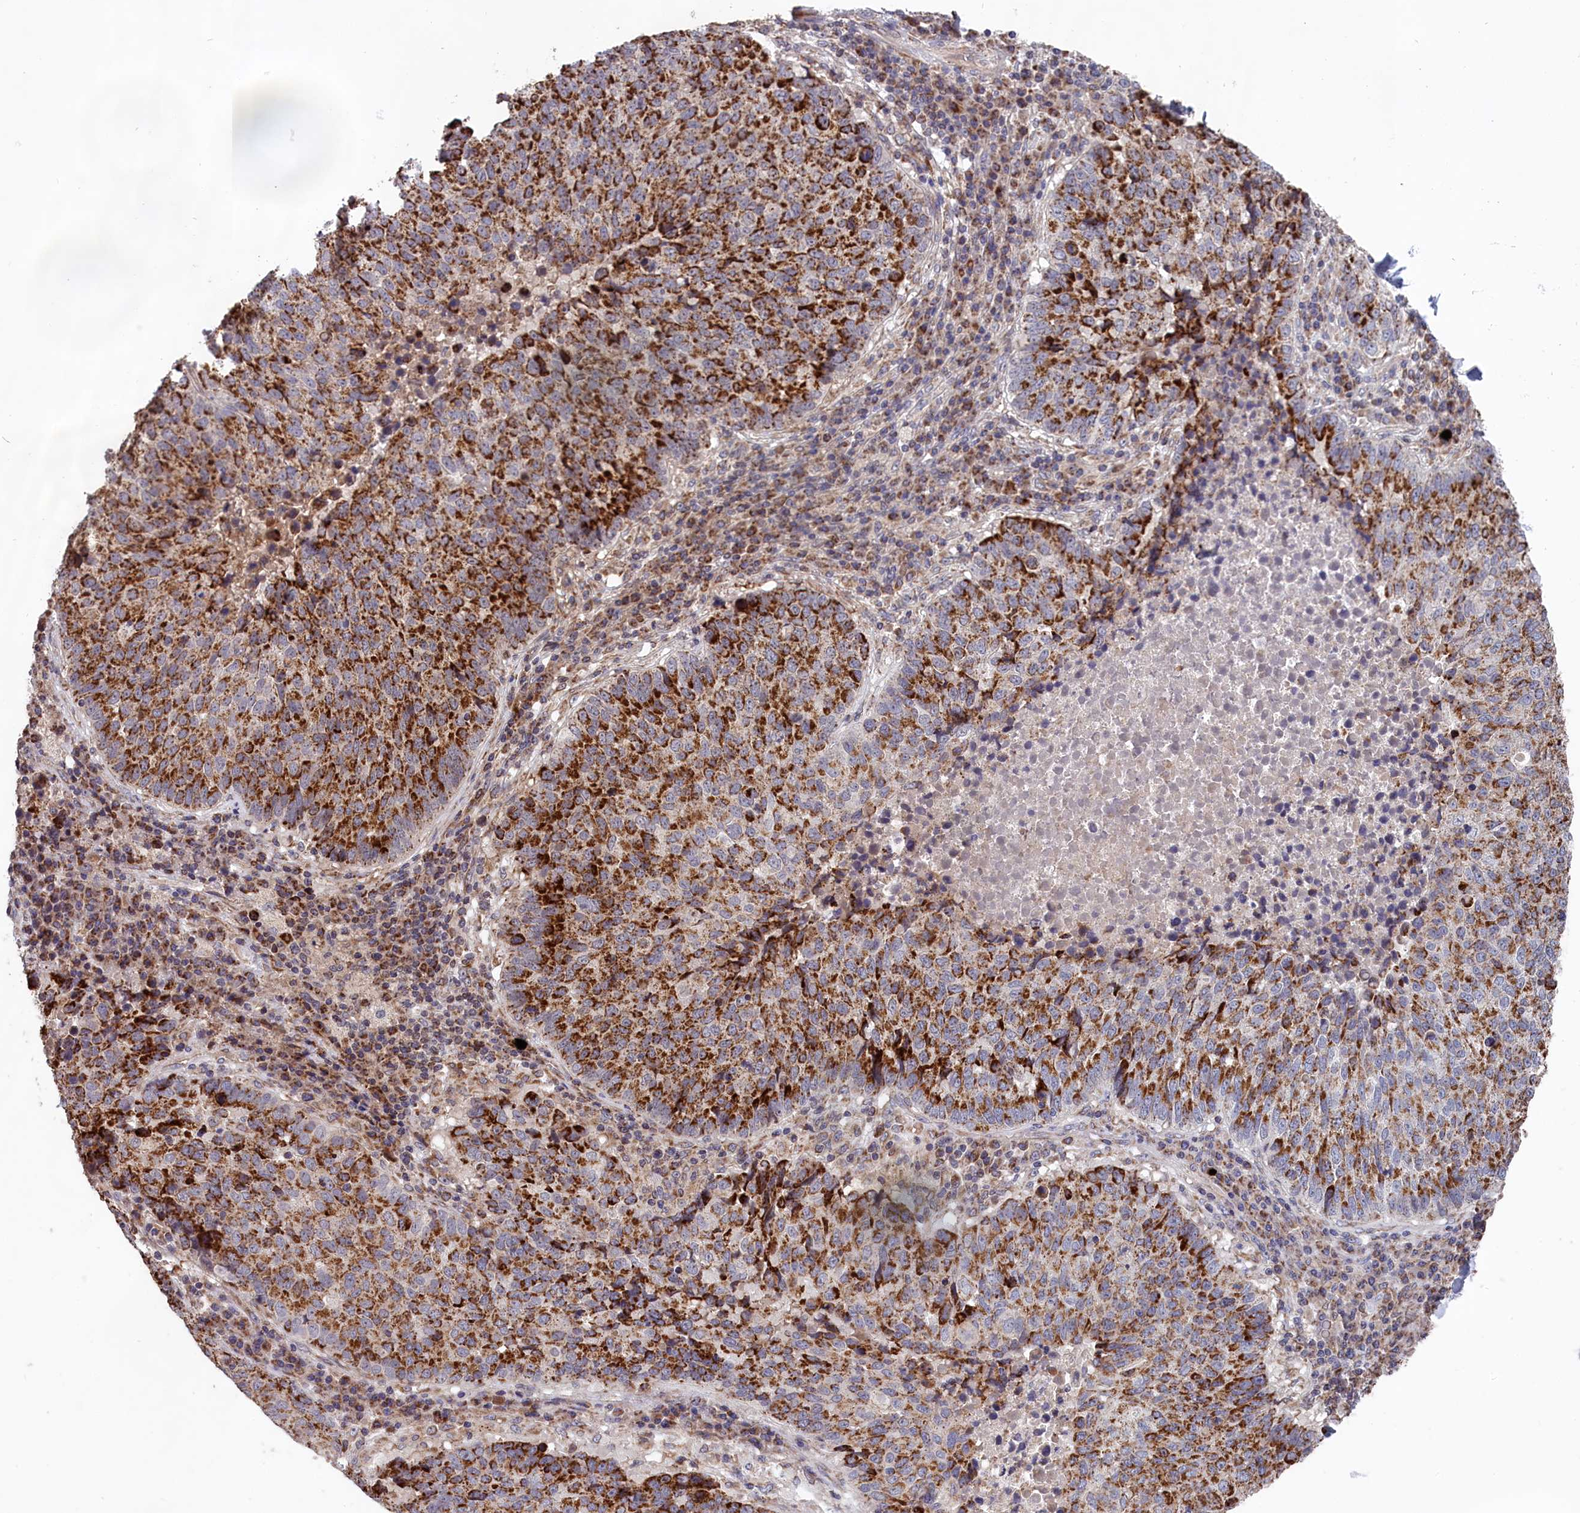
{"staining": {"intensity": "strong", "quantity": ">75%", "location": "cytoplasmic/membranous"}, "tissue": "lung cancer", "cell_type": "Tumor cells", "image_type": "cancer", "snomed": [{"axis": "morphology", "description": "Squamous cell carcinoma, NOS"}, {"axis": "topography", "description": "Lung"}], "caption": "Immunohistochemistry (IHC) of squamous cell carcinoma (lung) displays high levels of strong cytoplasmic/membranous positivity in about >75% of tumor cells.", "gene": "TIMM44", "patient": {"sex": "male", "age": 73}}